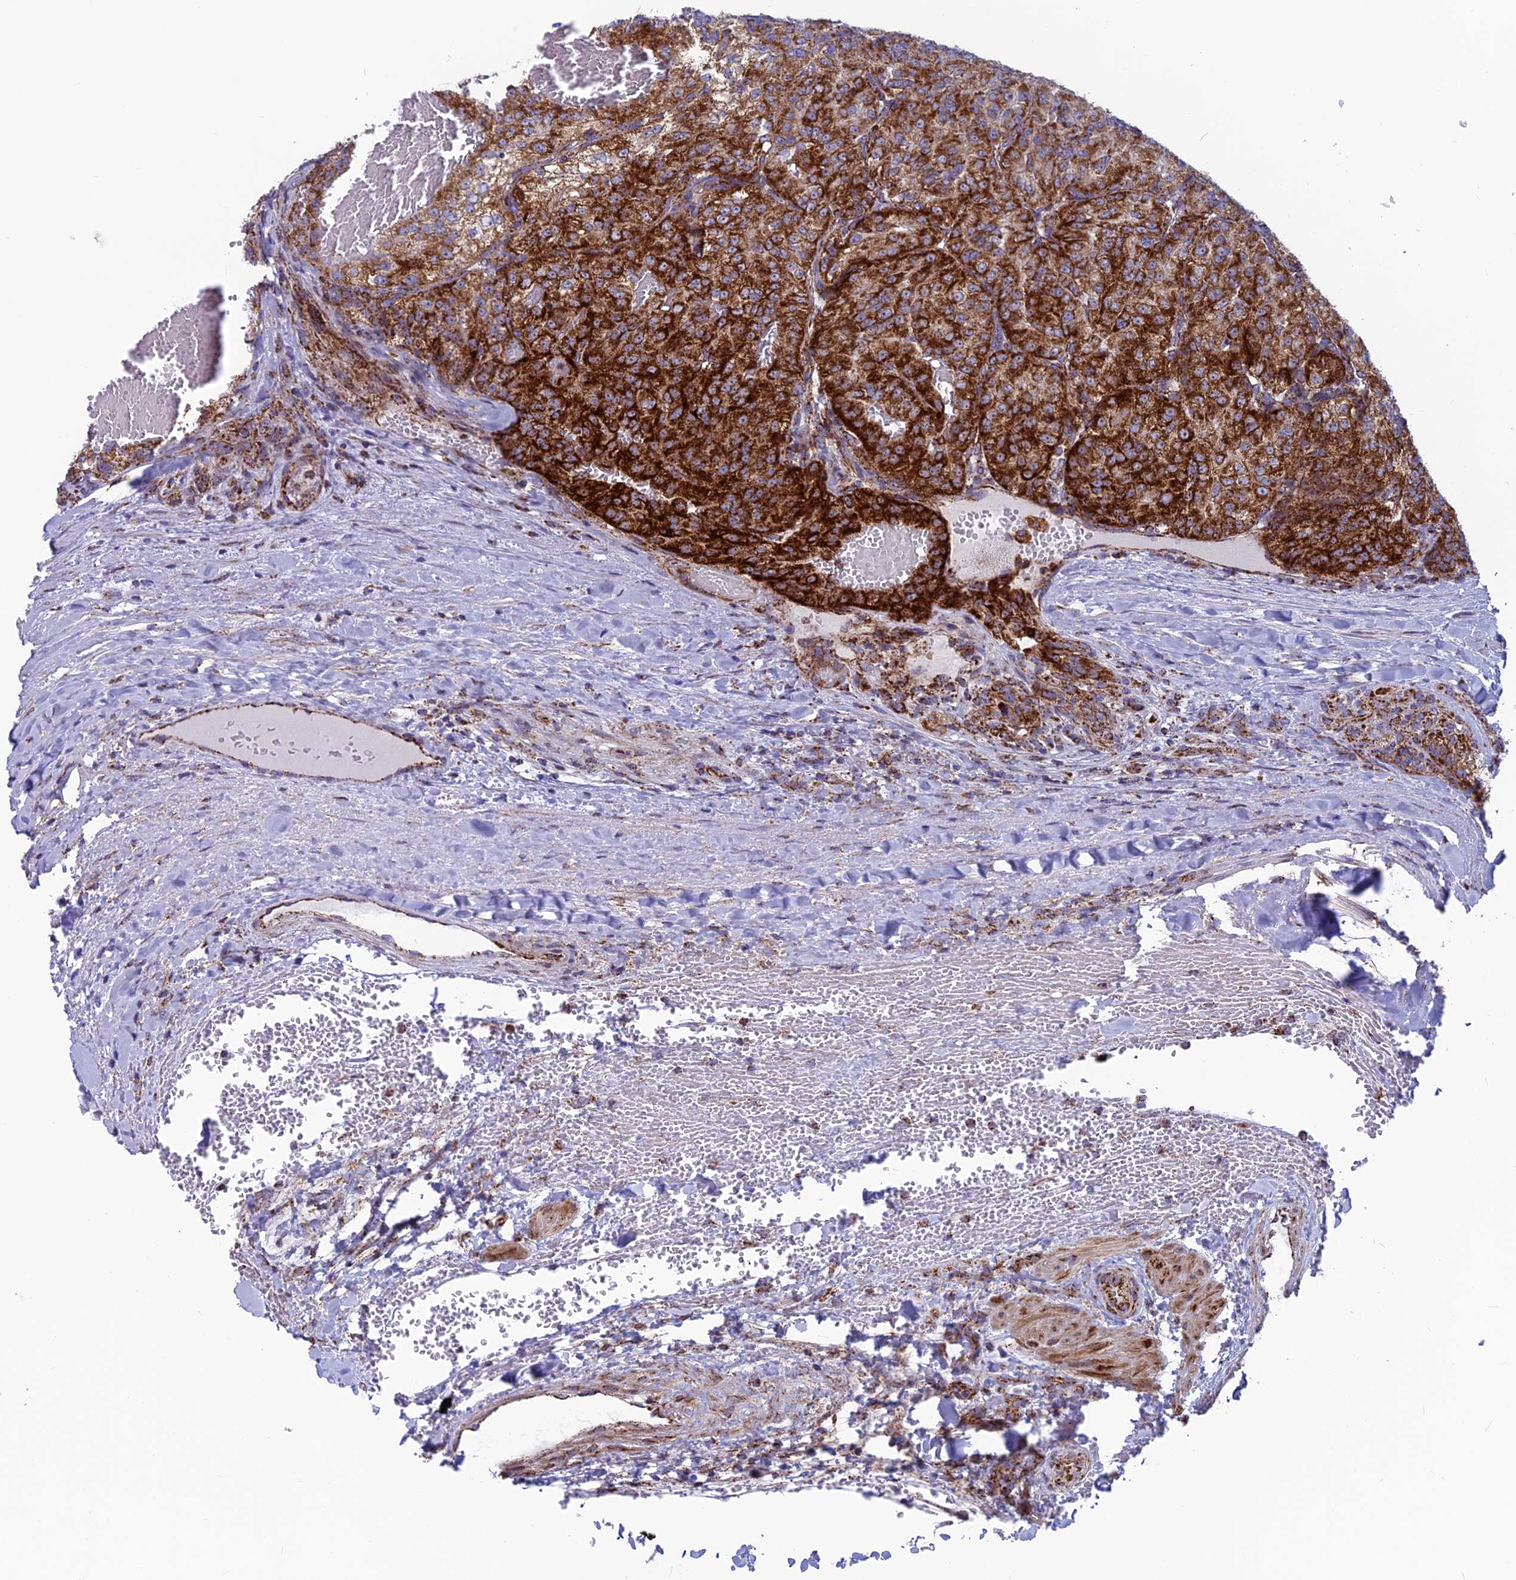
{"staining": {"intensity": "strong", "quantity": ">75%", "location": "cytoplasmic/membranous"}, "tissue": "renal cancer", "cell_type": "Tumor cells", "image_type": "cancer", "snomed": [{"axis": "morphology", "description": "Adenocarcinoma, NOS"}, {"axis": "topography", "description": "Kidney"}], "caption": "A brown stain highlights strong cytoplasmic/membranous positivity of a protein in renal adenocarcinoma tumor cells.", "gene": "MRPS18B", "patient": {"sex": "female", "age": 63}}